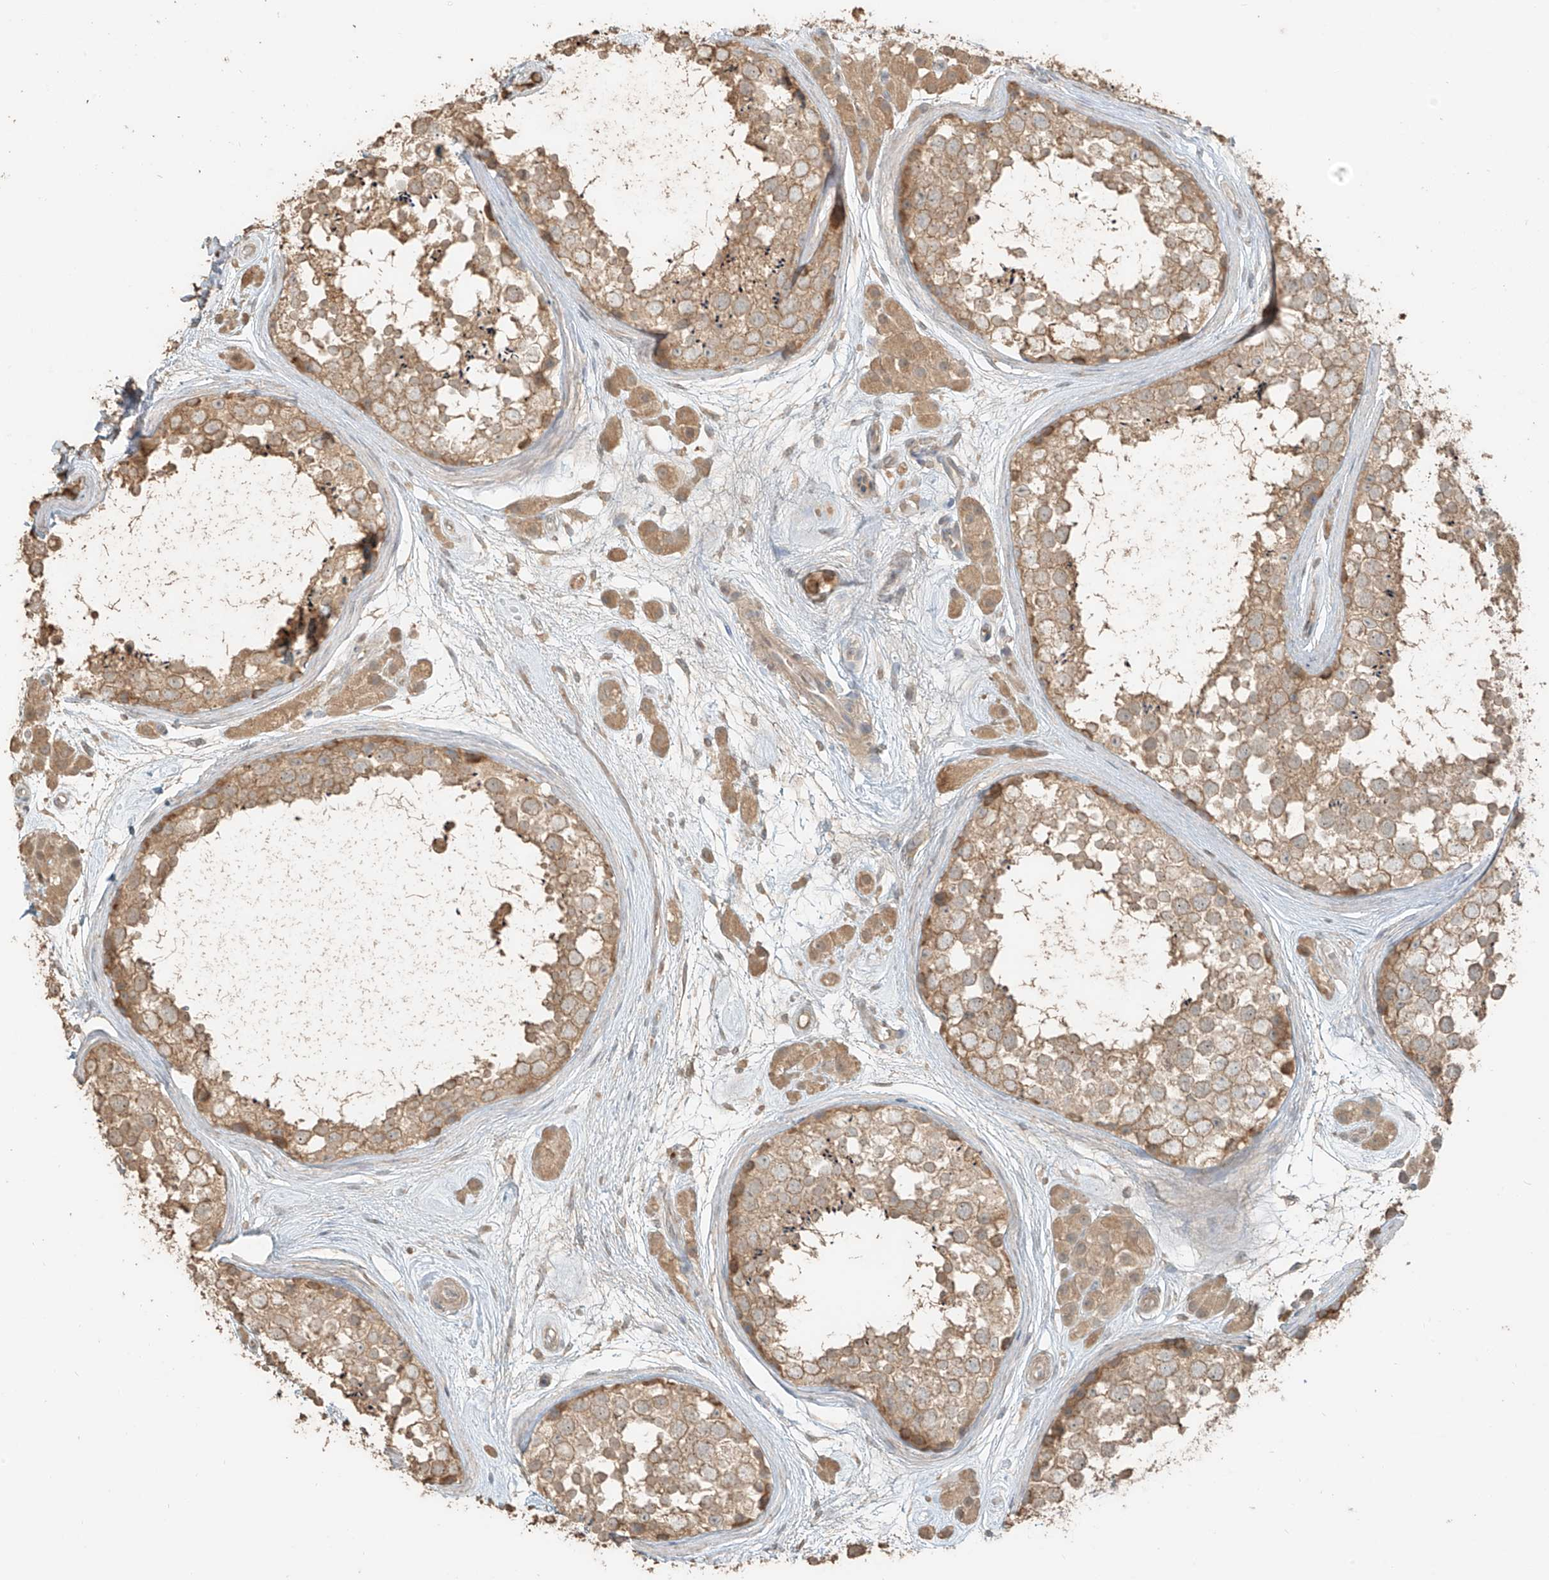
{"staining": {"intensity": "moderate", "quantity": ">75%", "location": "cytoplasmic/membranous"}, "tissue": "testis", "cell_type": "Cells in seminiferous ducts", "image_type": "normal", "snomed": [{"axis": "morphology", "description": "Normal tissue, NOS"}, {"axis": "topography", "description": "Testis"}], "caption": "Normal testis displays moderate cytoplasmic/membranous staining in about >75% of cells in seminiferous ducts, visualized by immunohistochemistry.", "gene": "RFTN2", "patient": {"sex": "male", "age": 56}}